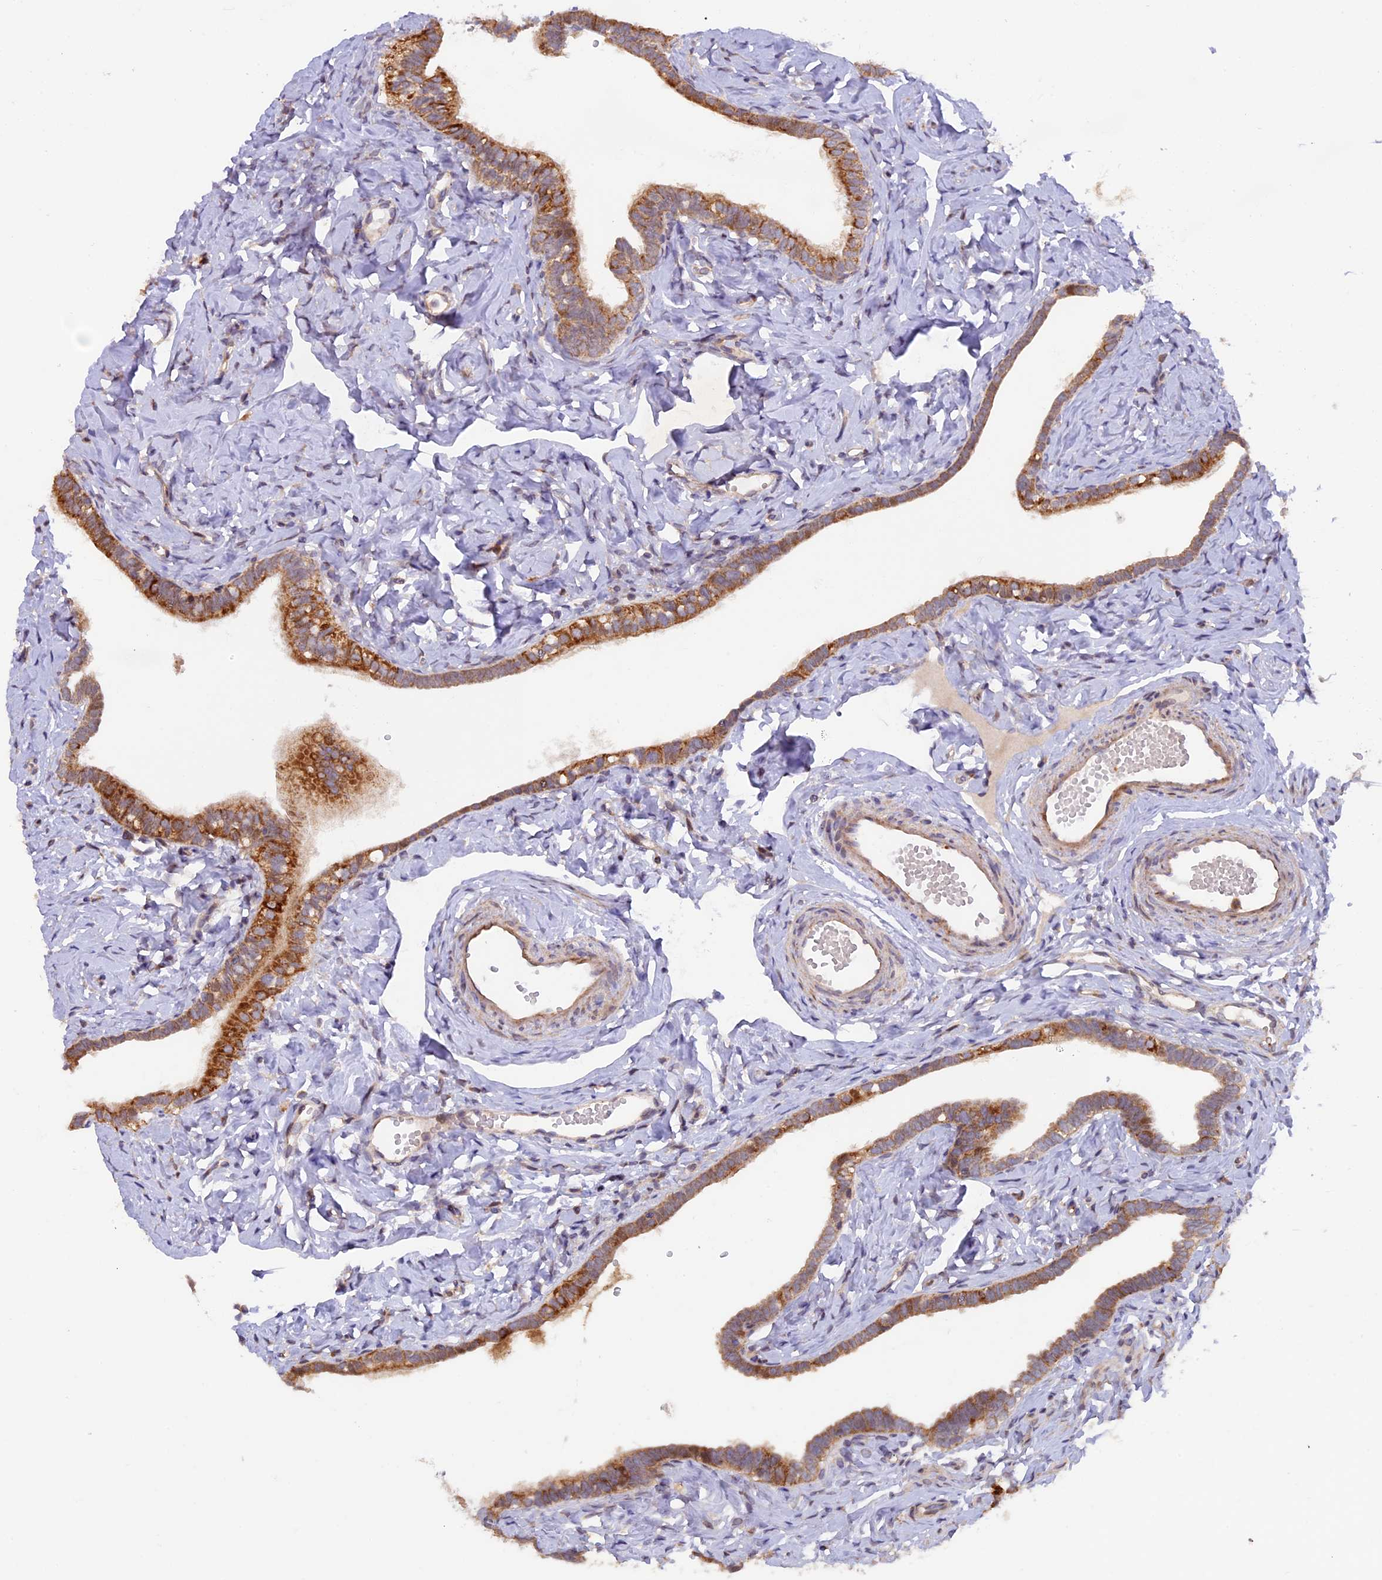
{"staining": {"intensity": "moderate", "quantity": ">75%", "location": "cytoplasmic/membranous"}, "tissue": "fallopian tube", "cell_type": "Glandular cells", "image_type": "normal", "snomed": [{"axis": "morphology", "description": "Normal tissue, NOS"}, {"axis": "topography", "description": "Fallopian tube"}], "caption": "The immunohistochemical stain shows moderate cytoplasmic/membranous staining in glandular cells of normal fallopian tube.", "gene": "FERMT1", "patient": {"sex": "female", "age": 66}}